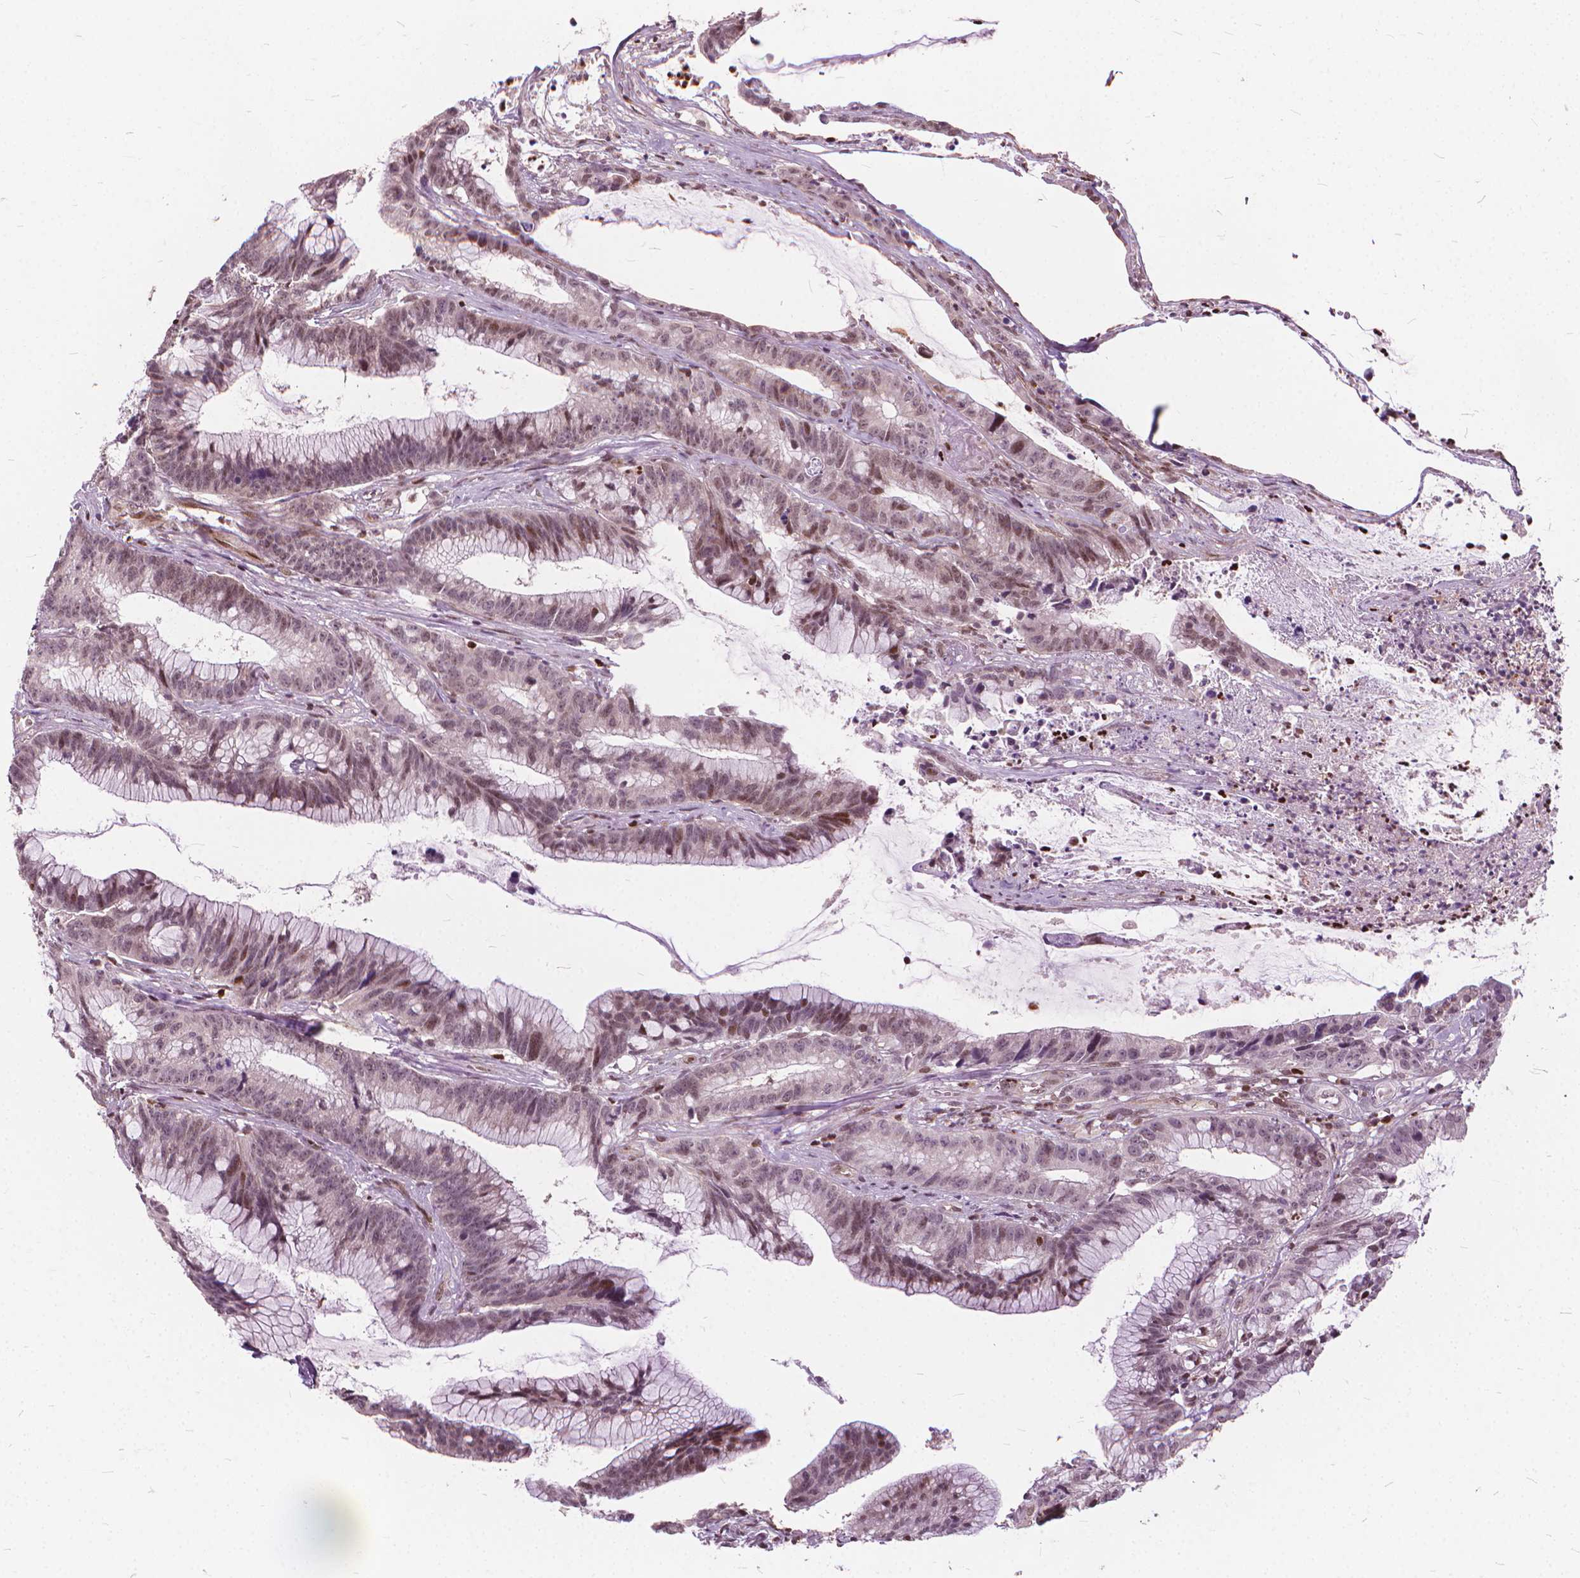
{"staining": {"intensity": "moderate", "quantity": ">75%", "location": "nuclear"}, "tissue": "colorectal cancer", "cell_type": "Tumor cells", "image_type": "cancer", "snomed": [{"axis": "morphology", "description": "Adenocarcinoma, NOS"}, {"axis": "topography", "description": "Colon"}], "caption": "Brown immunohistochemical staining in human adenocarcinoma (colorectal) reveals moderate nuclear staining in about >75% of tumor cells.", "gene": "STAT5B", "patient": {"sex": "female", "age": 78}}